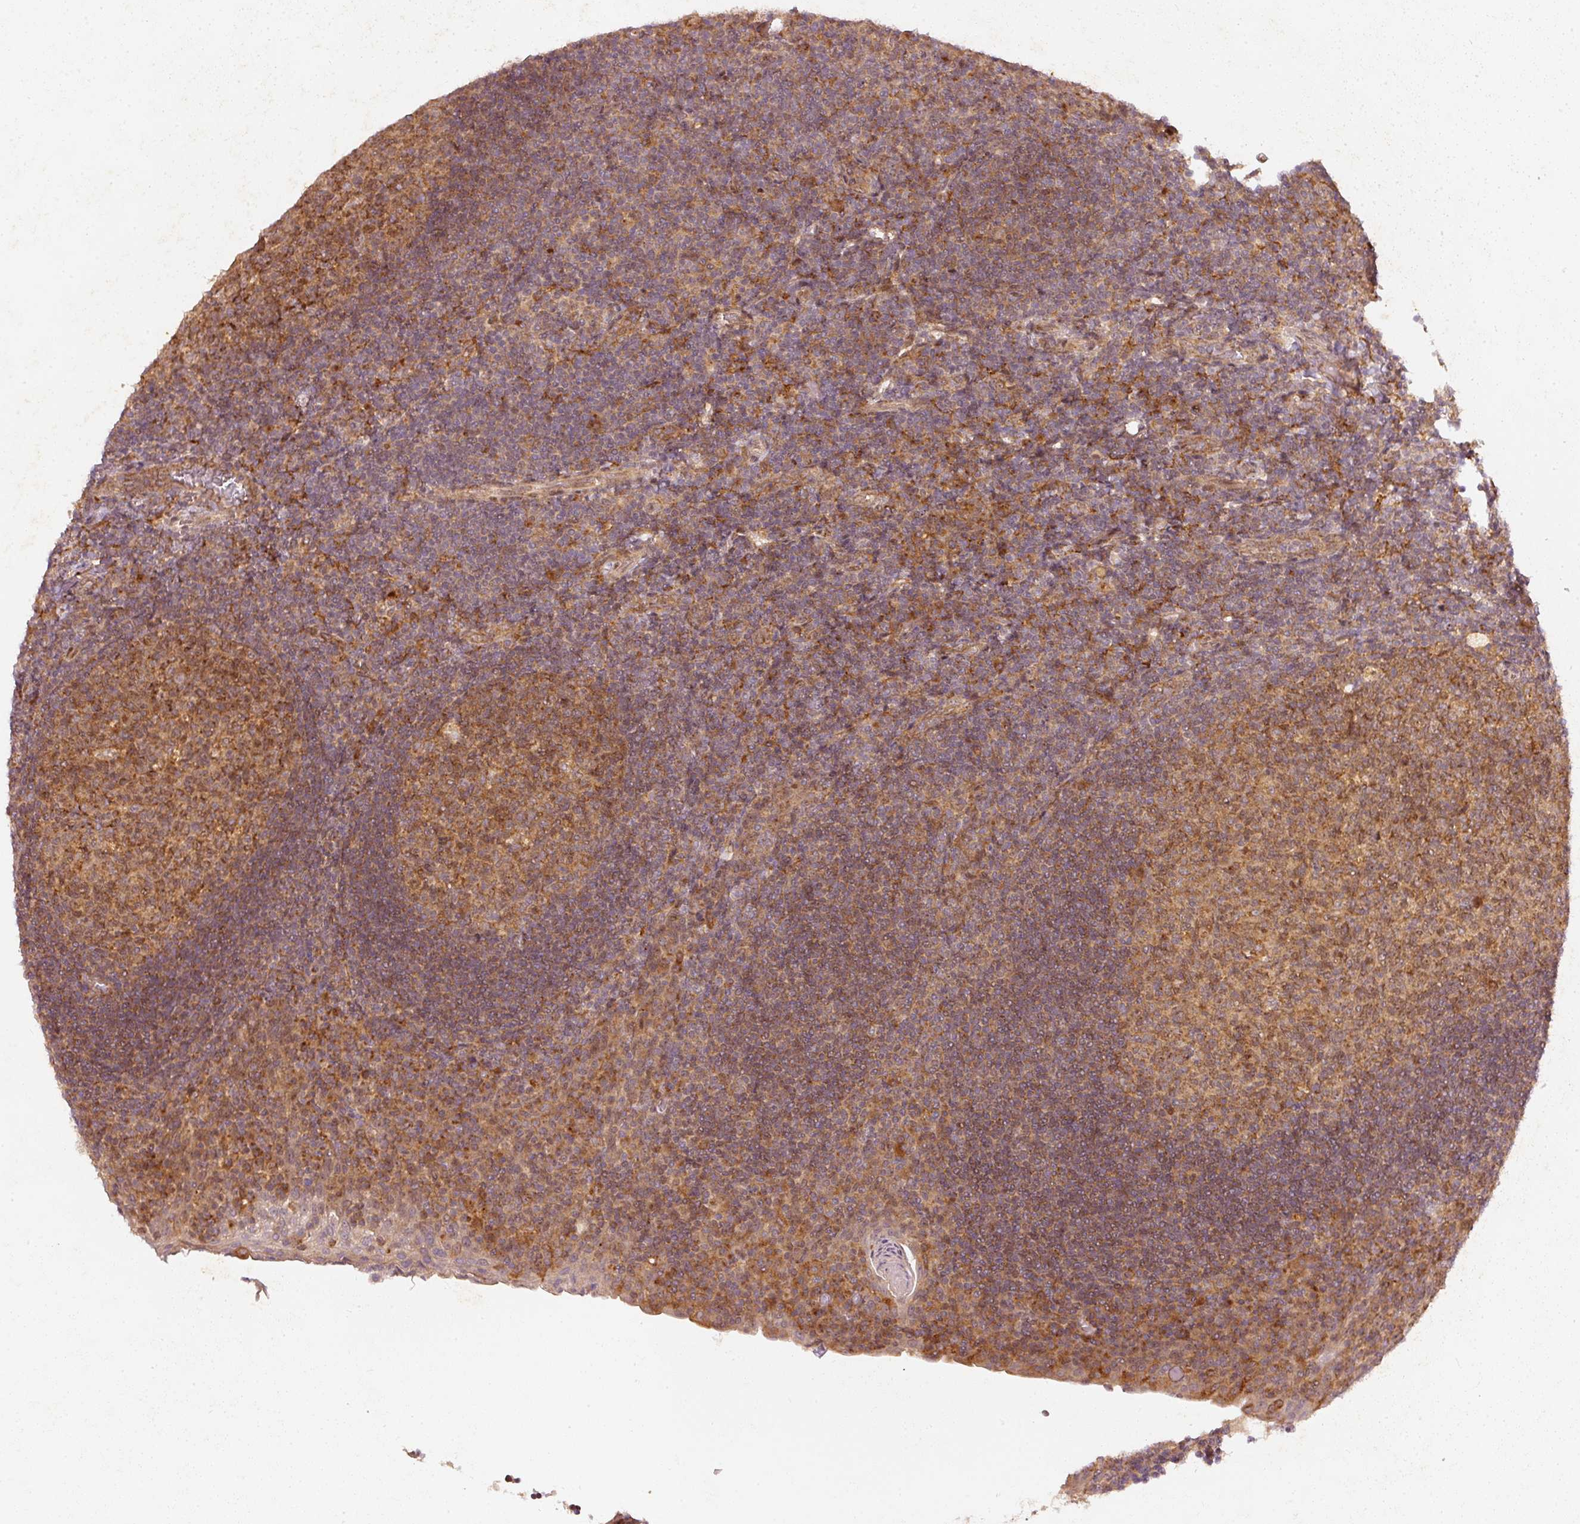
{"staining": {"intensity": "moderate", "quantity": ">75%", "location": "cytoplasmic/membranous,nuclear"}, "tissue": "tonsil", "cell_type": "Germinal center cells", "image_type": "normal", "snomed": [{"axis": "morphology", "description": "Normal tissue, NOS"}, {"axis": "topography", "description": "Tonsil"}], "caption": "The photomicrograph demonstrates a brown stain indicating the presence of a protein in the cytoplasmic/membranous,nuclear of germinal center cells in tonsil. The protein of interest is shown in brown color, while the nuclei are stained blue.", "gene": "ZNF580", "patient": {"sex": "male", "age": 17}}